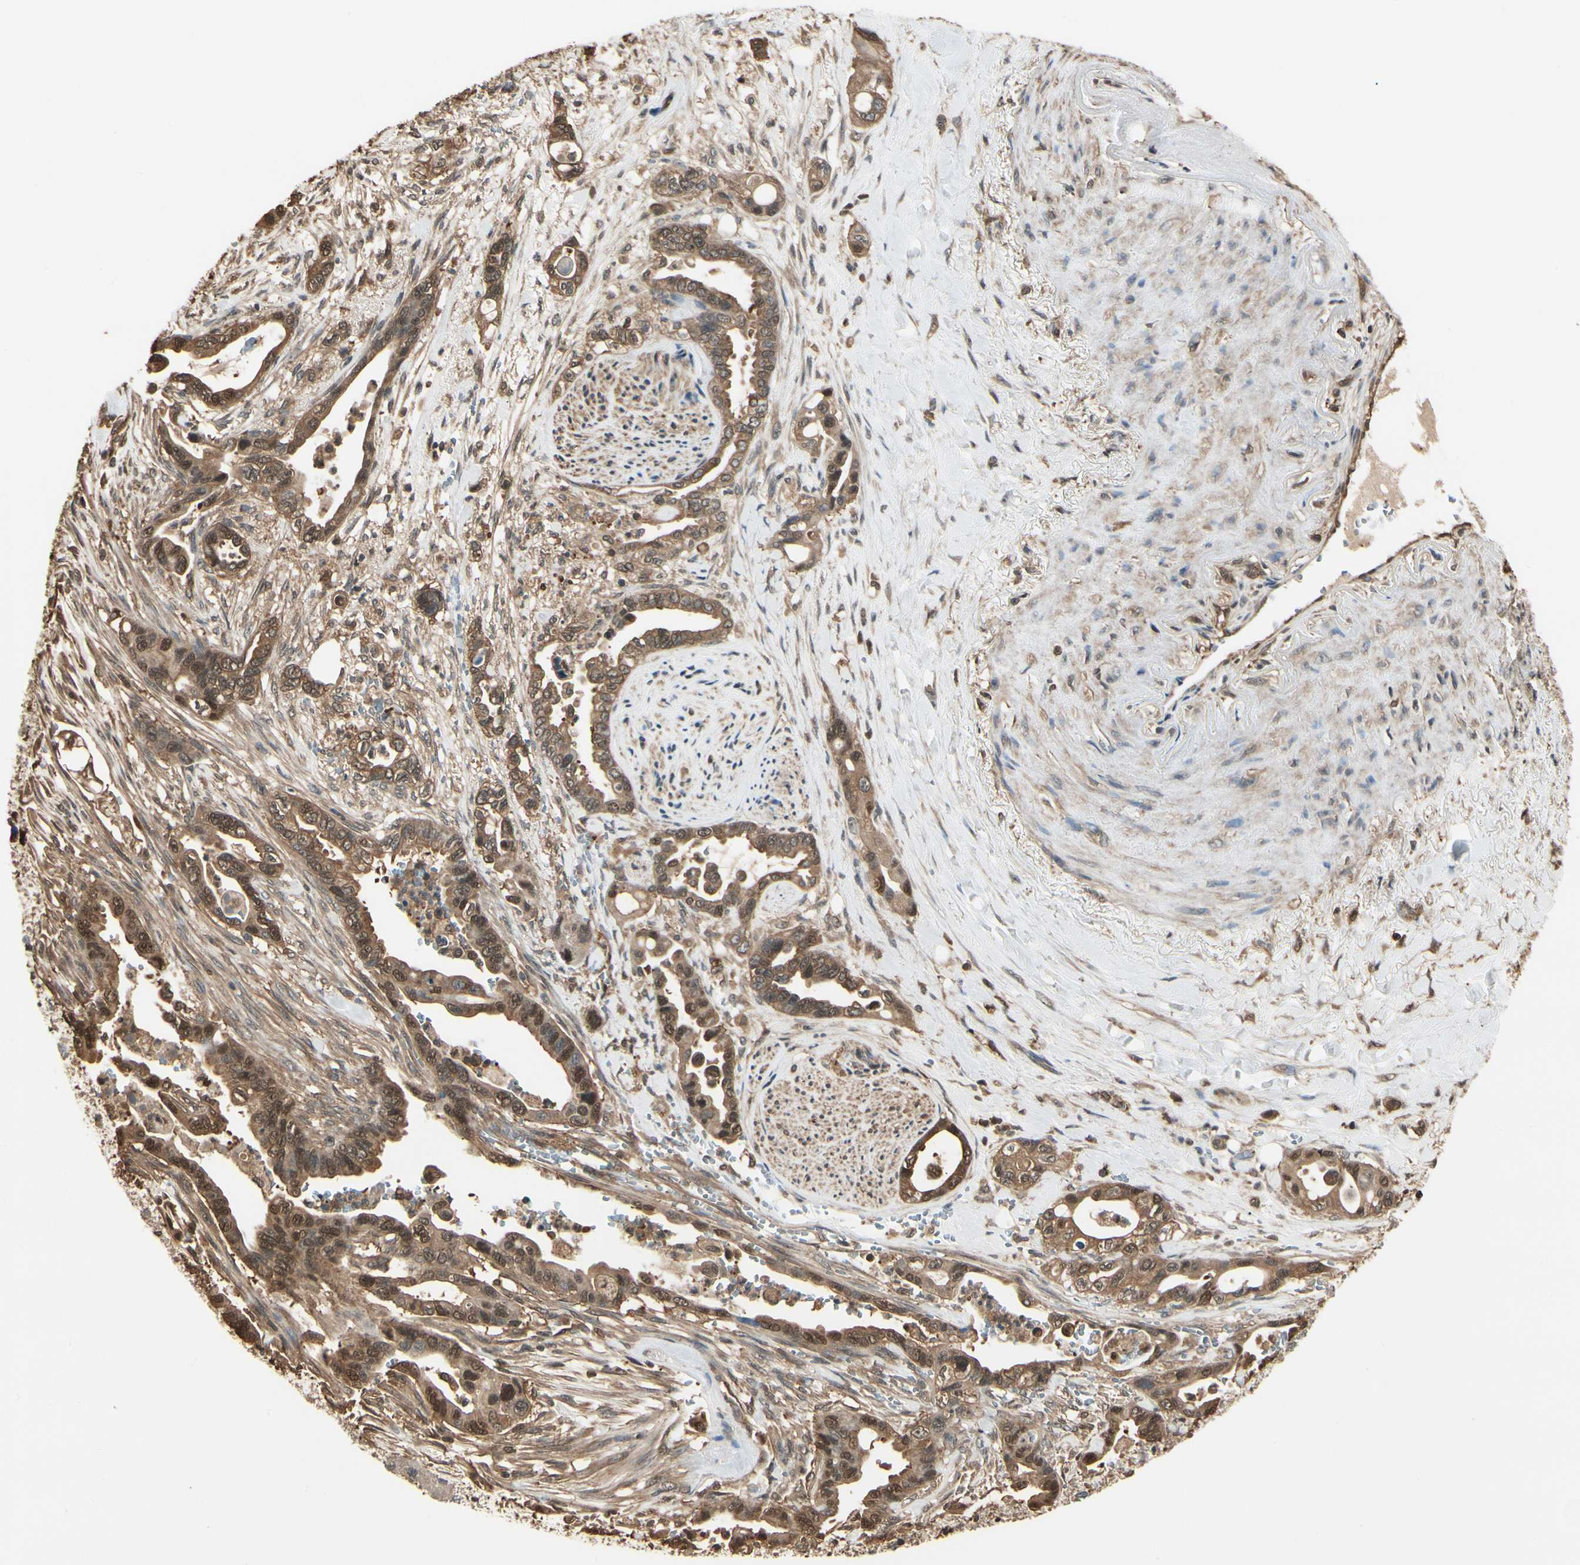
{"staining": {"intensity": "moderate", "quantity": ">75%", "location": "cytoplasmic/membranous,nuclear"}, "tissue": "pancreatic cancer", "cell_type": "Tumor cells", "image_type": "cancer", "snomed": [{"axis": "morphology", "description": "Adenocarcinoma, NOS"}, {"axis": "topography", "description": "Pancreas"}], "caption": "Brown immunohistochemical staining in human pancreatic cancer displays moderate cytoplasmic/membranous and nuclear expression in approximately >75% of tumor cells. The staining was performed using DAB to visualize the protein expression in brown, while the nuclei were stained in blue with hematoxylin (Magnification: 20x).", "gene": "YWHAE", "patient": {"sex": "male", "age": 70}}